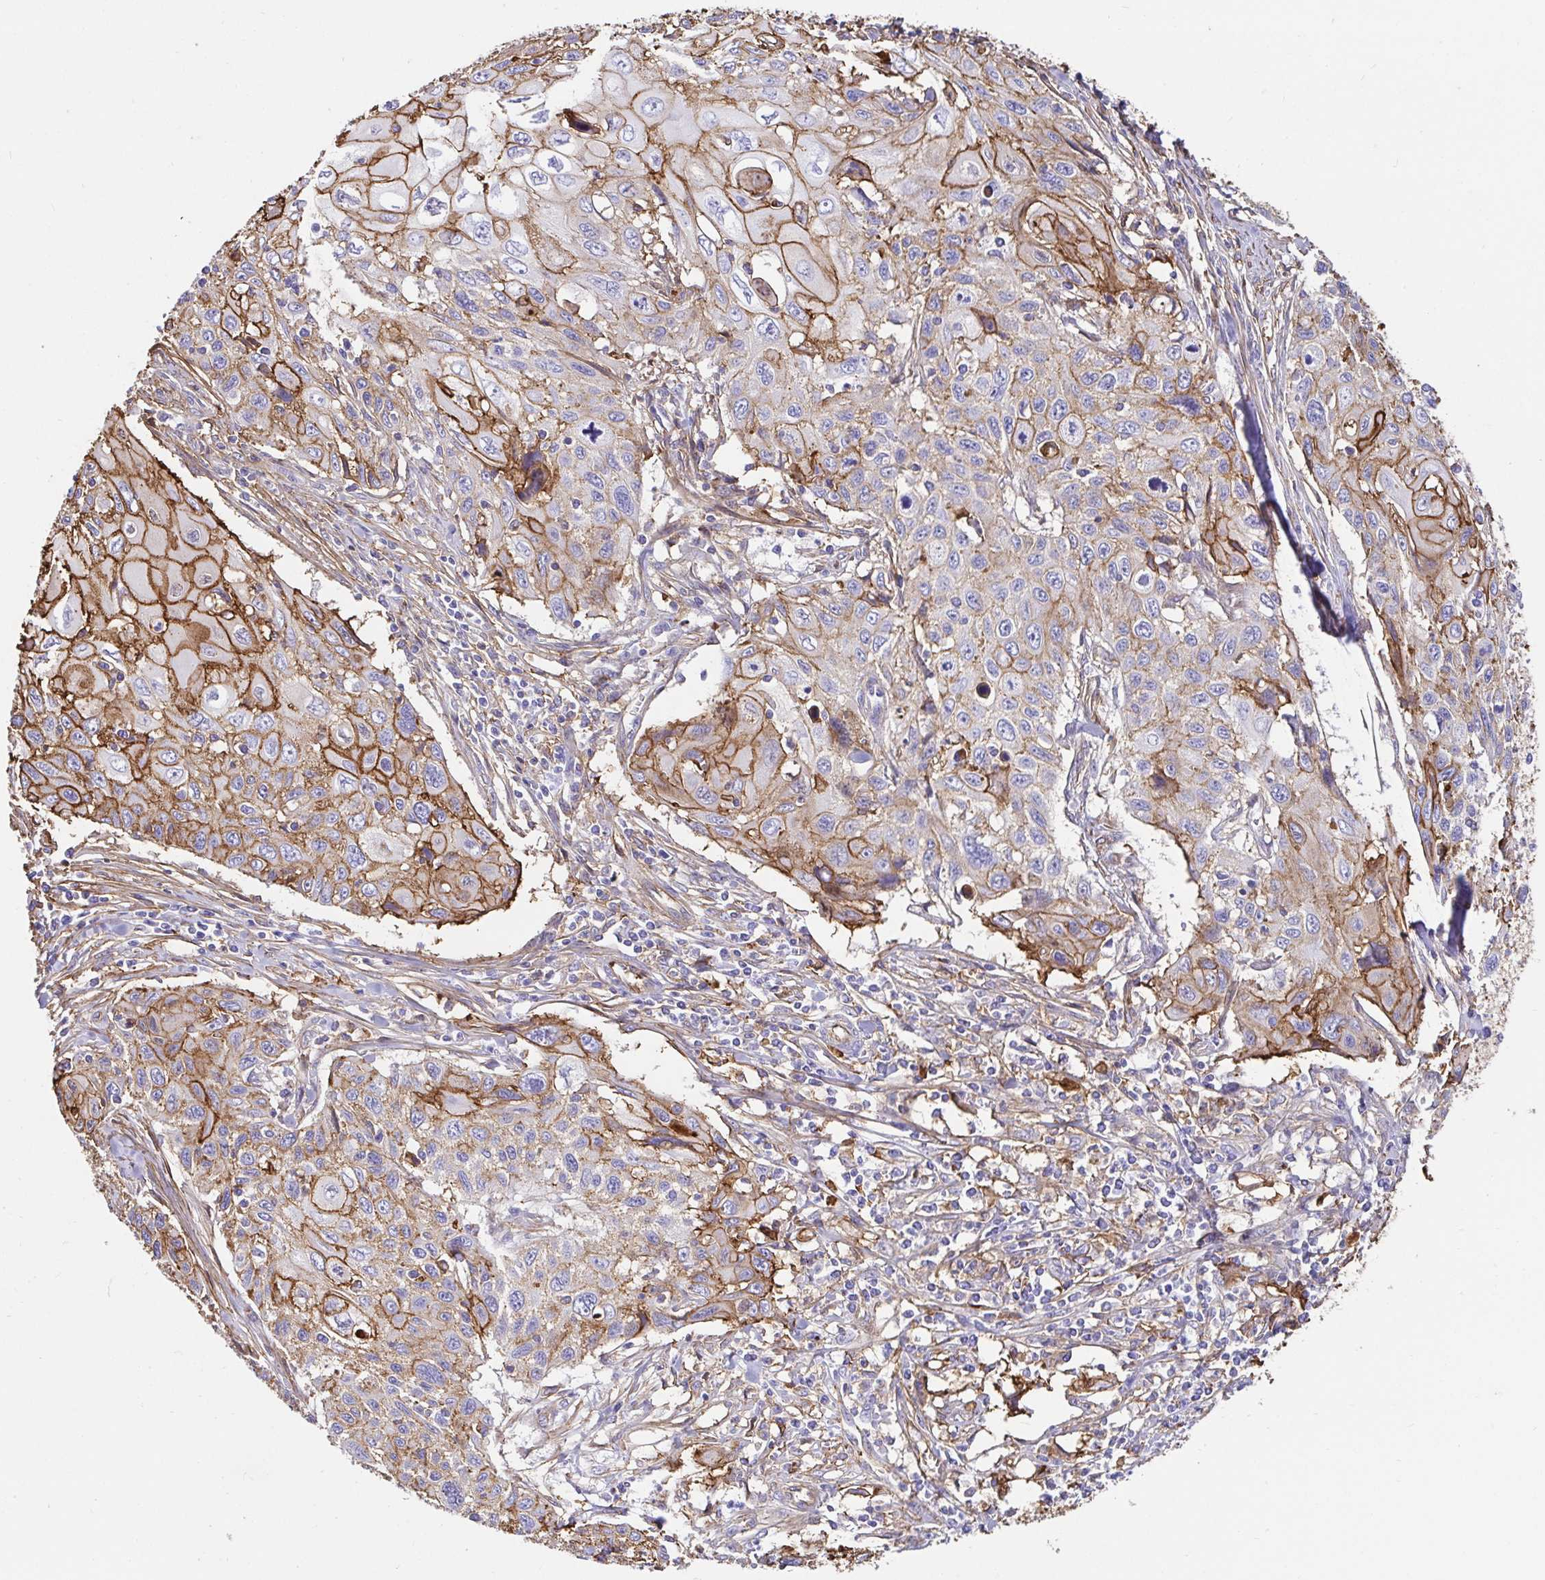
{"staining": {"intensity": "moderate", "quantity": "25%-75%", "location": "cytoplasmic/membranous"}, "tissue": "cervical cancer", "cell_type": "Tumor cells", "image_type": "cancer", "snomed": [{"axis": "morphology", "description": "Squamous cell carcinoma, NOS"}, {"axis": "topography", "description": "Cervix"}], "caption": "This photomicrograph displays immunohistochemistry (IHC) staining of human cervical cancer (squamous cell carcinoma), with medium moderate cytoplasmic/membranous expression in about 25%-75% of tumor cells.", "gene": "ANXA2", "patient": {"sex": "female", "age": 70}}